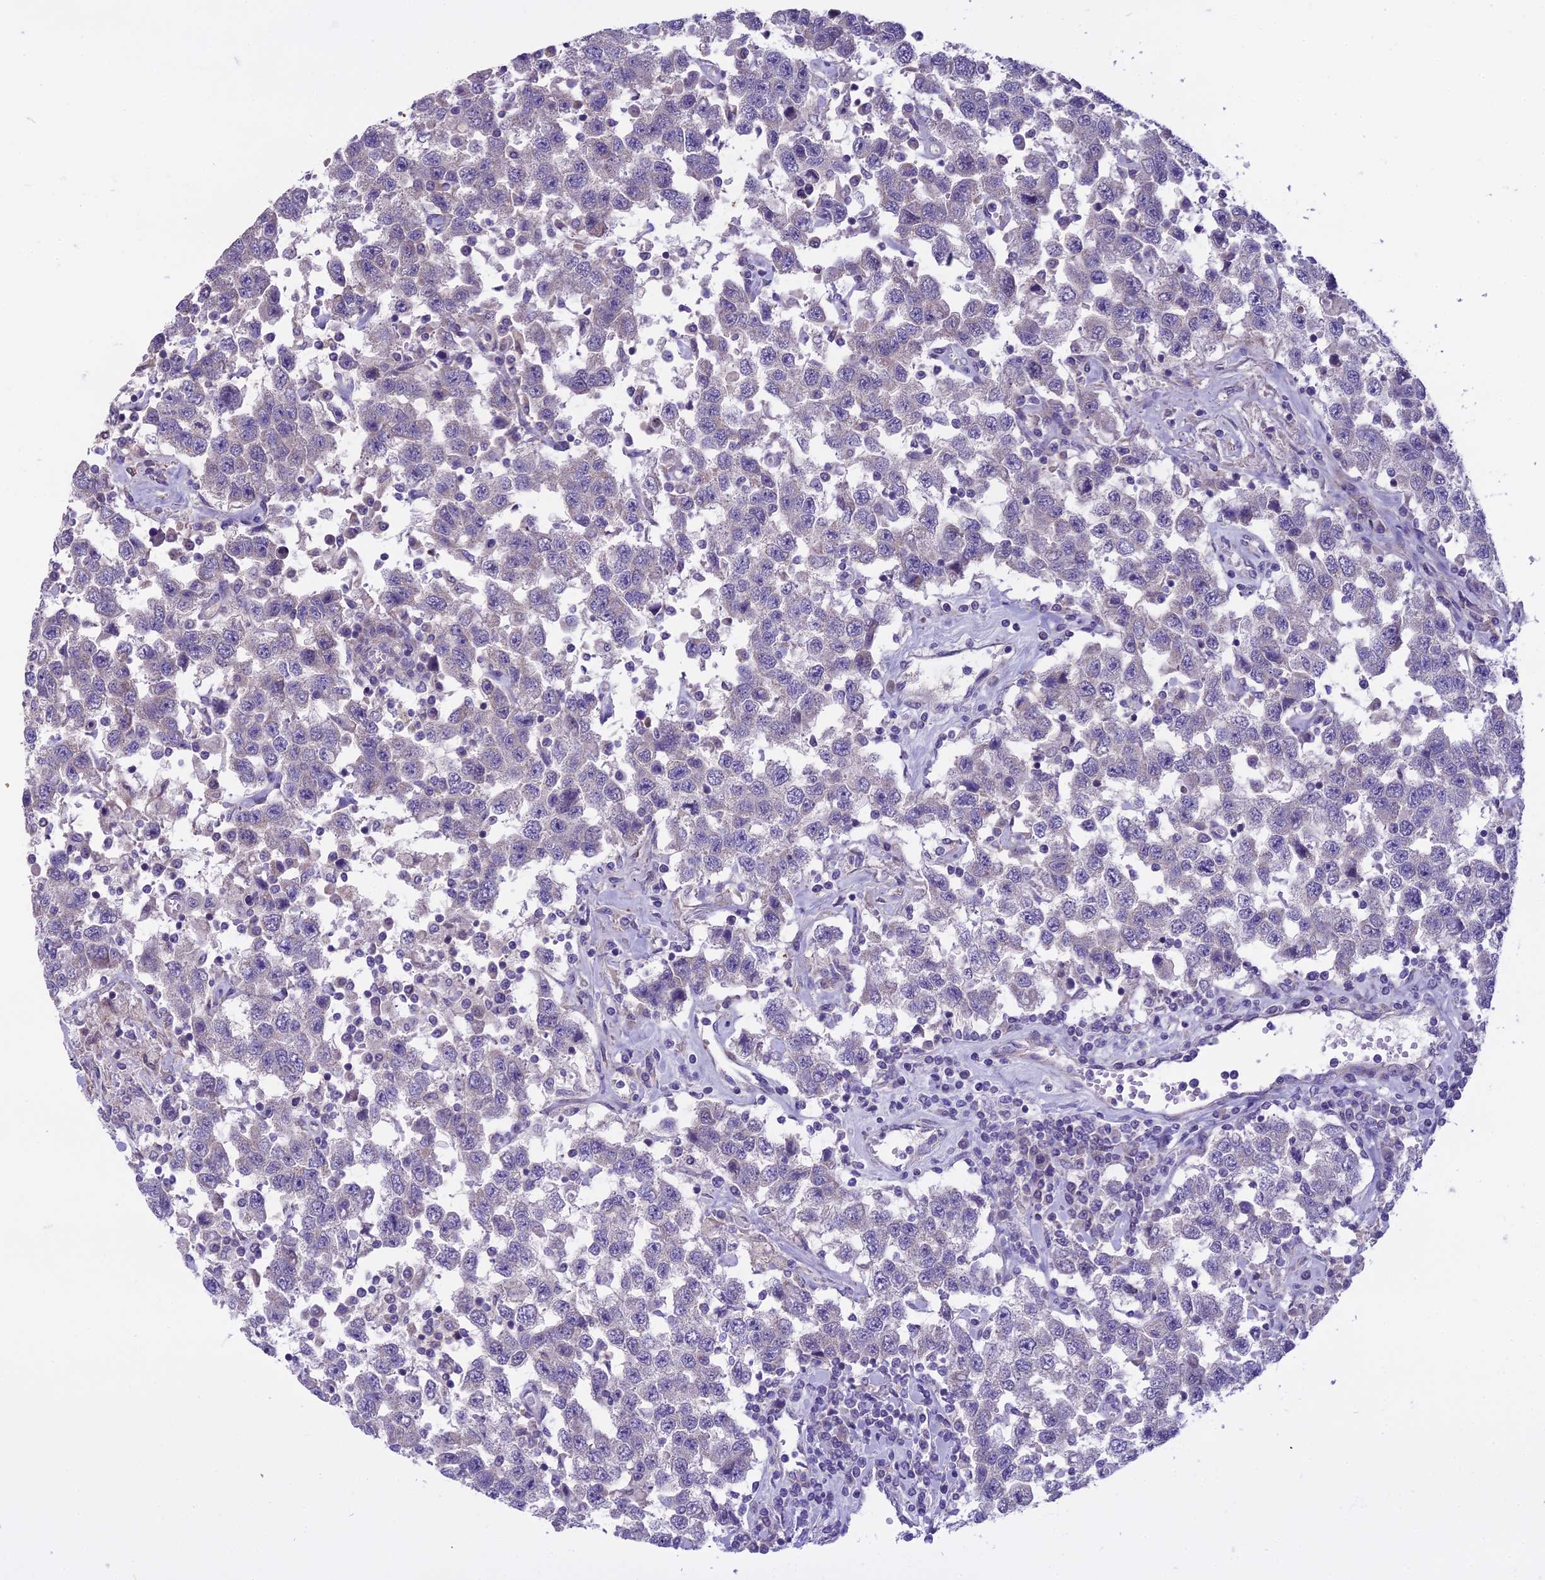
{"staining": {"intensity": "negative", "quantity": "none", "location": "none"}, "tissue": "testis cancer", "cell_type": "Tumor cells", "image_type": "cancer", "snomed": [{"axis": "morphology", "description": "Seminoma, NOS"}, {"axis": "topography", "description": "Testis"}], "caption": "Immunohistochemistry of testis cancer reveals no staining in tumor cells.", "gene": "DUS2", "patient": {"sex": "male", "age": 41}}